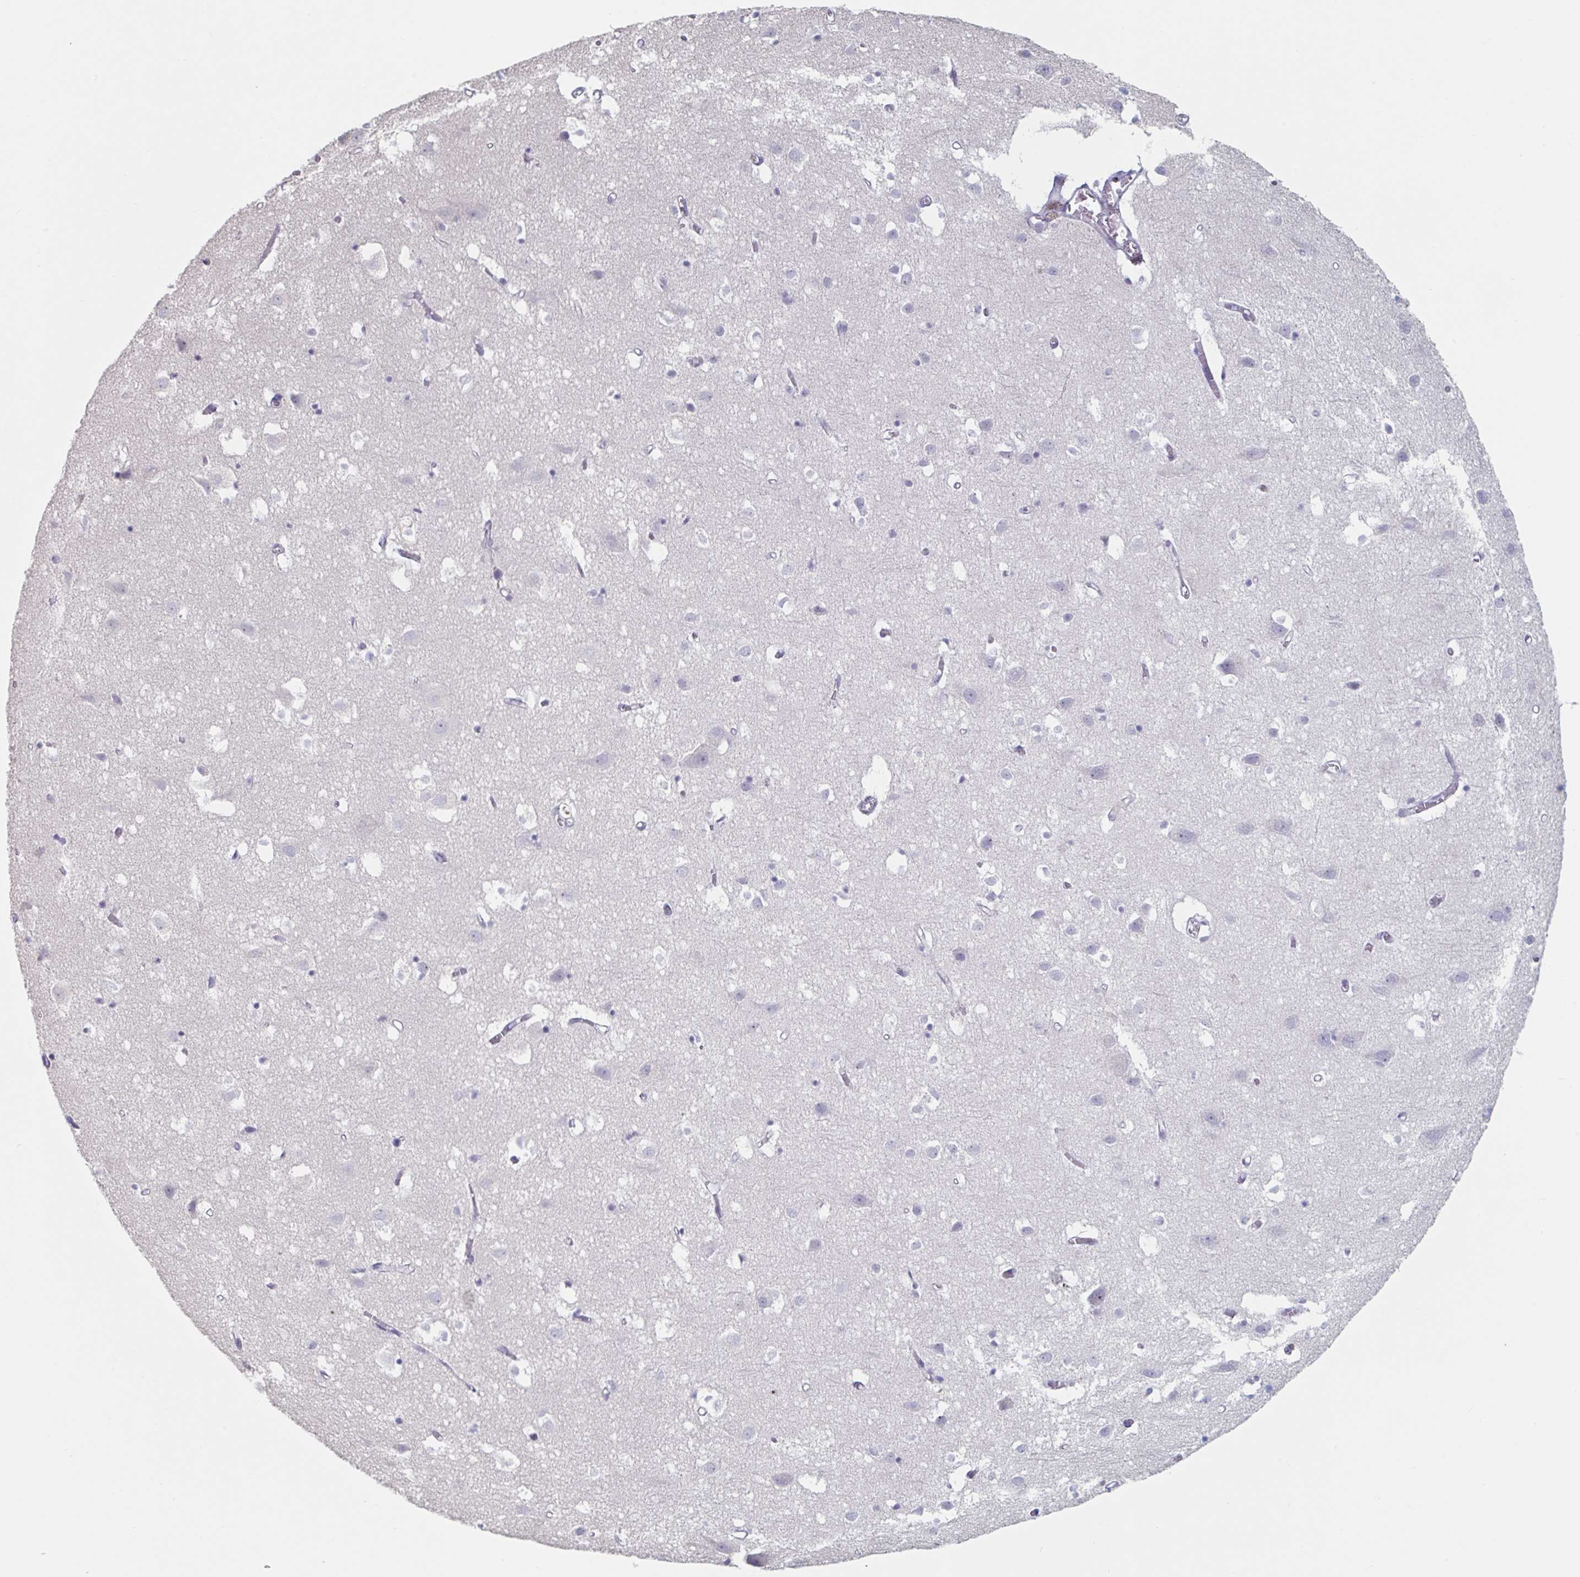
{"staining": {"intensity": "negative", "quantity": "none", "location": "none"}, "tissue": "cerebral cortex", "cell_type": "Endothelial cells", "image_type": "normal", "snomed": [{"axis": "morphology", "description": "Normal tissue, NOS"}, {"axis": "topography", "description": "Cerebral cortex"}], "caption": "Immunohistochemistry histopathology image of normal cerebral cortex: cerebral cortex stained with DAB demonstrates no significant protein staining in endothelial cells. (DAB (3,3'-diaminobenzidine) immunohistochemistry, high magnification).", "gene": "FOXA1", "patient": {"sex": "male", "age": 70}}